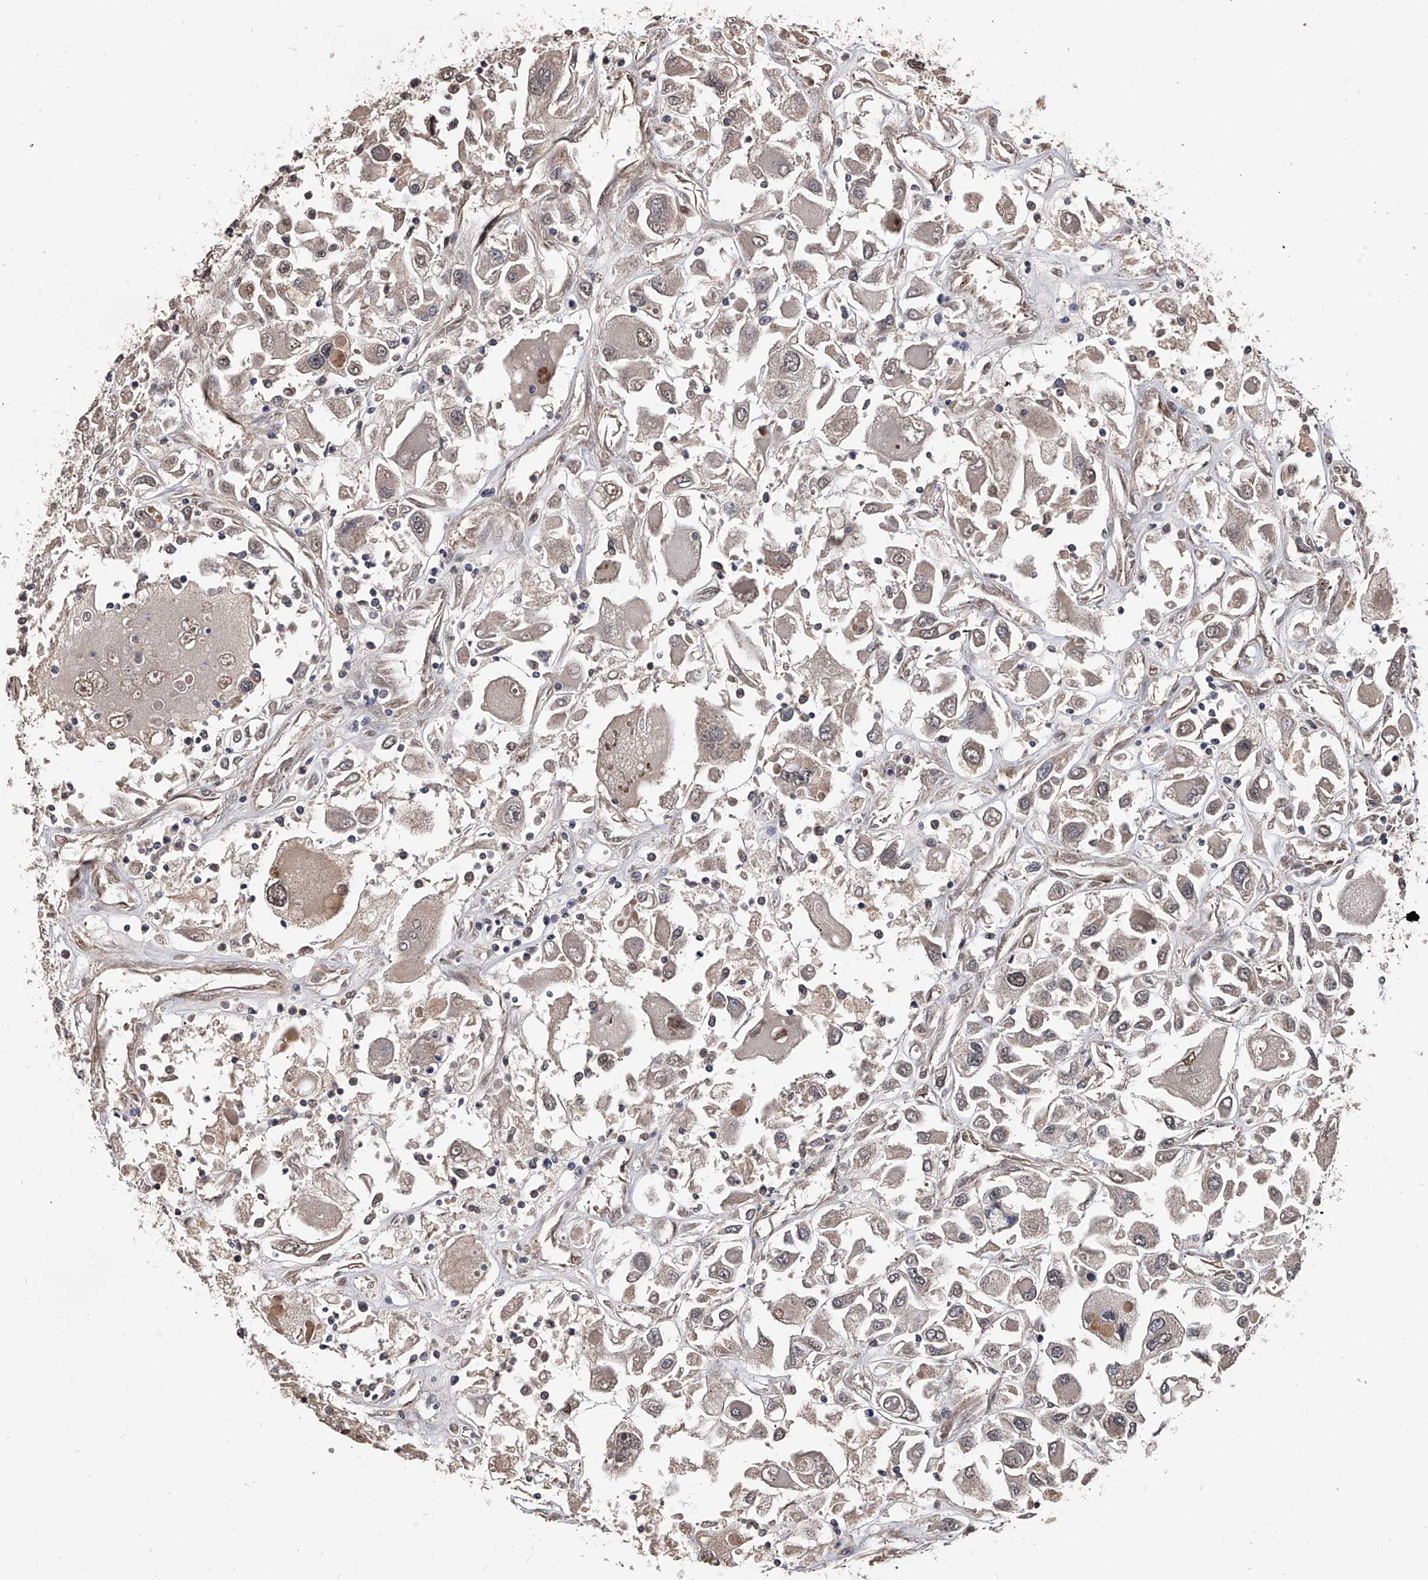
{"staining": {"intensity": "weak", "quantity": "<25%", "location": "cytoplasmic/membranous,nuclear"}, "tissue": "renal cancer", "cell_type": "Tumor cells", "image_type": "cancer", "snomed": [{"axis": "morphology", "description": "Adenocarcinoma, NOS"}, {"axis": "topography", "description": "Kidney"}], "caption": "High power microscopy histopathology image of an IHC image of adenocarcinoma (renal), revealing no significant expression in tumor cells.", "gene": "EFCAB7", "patient": {"sex": "female", "age": 52}}